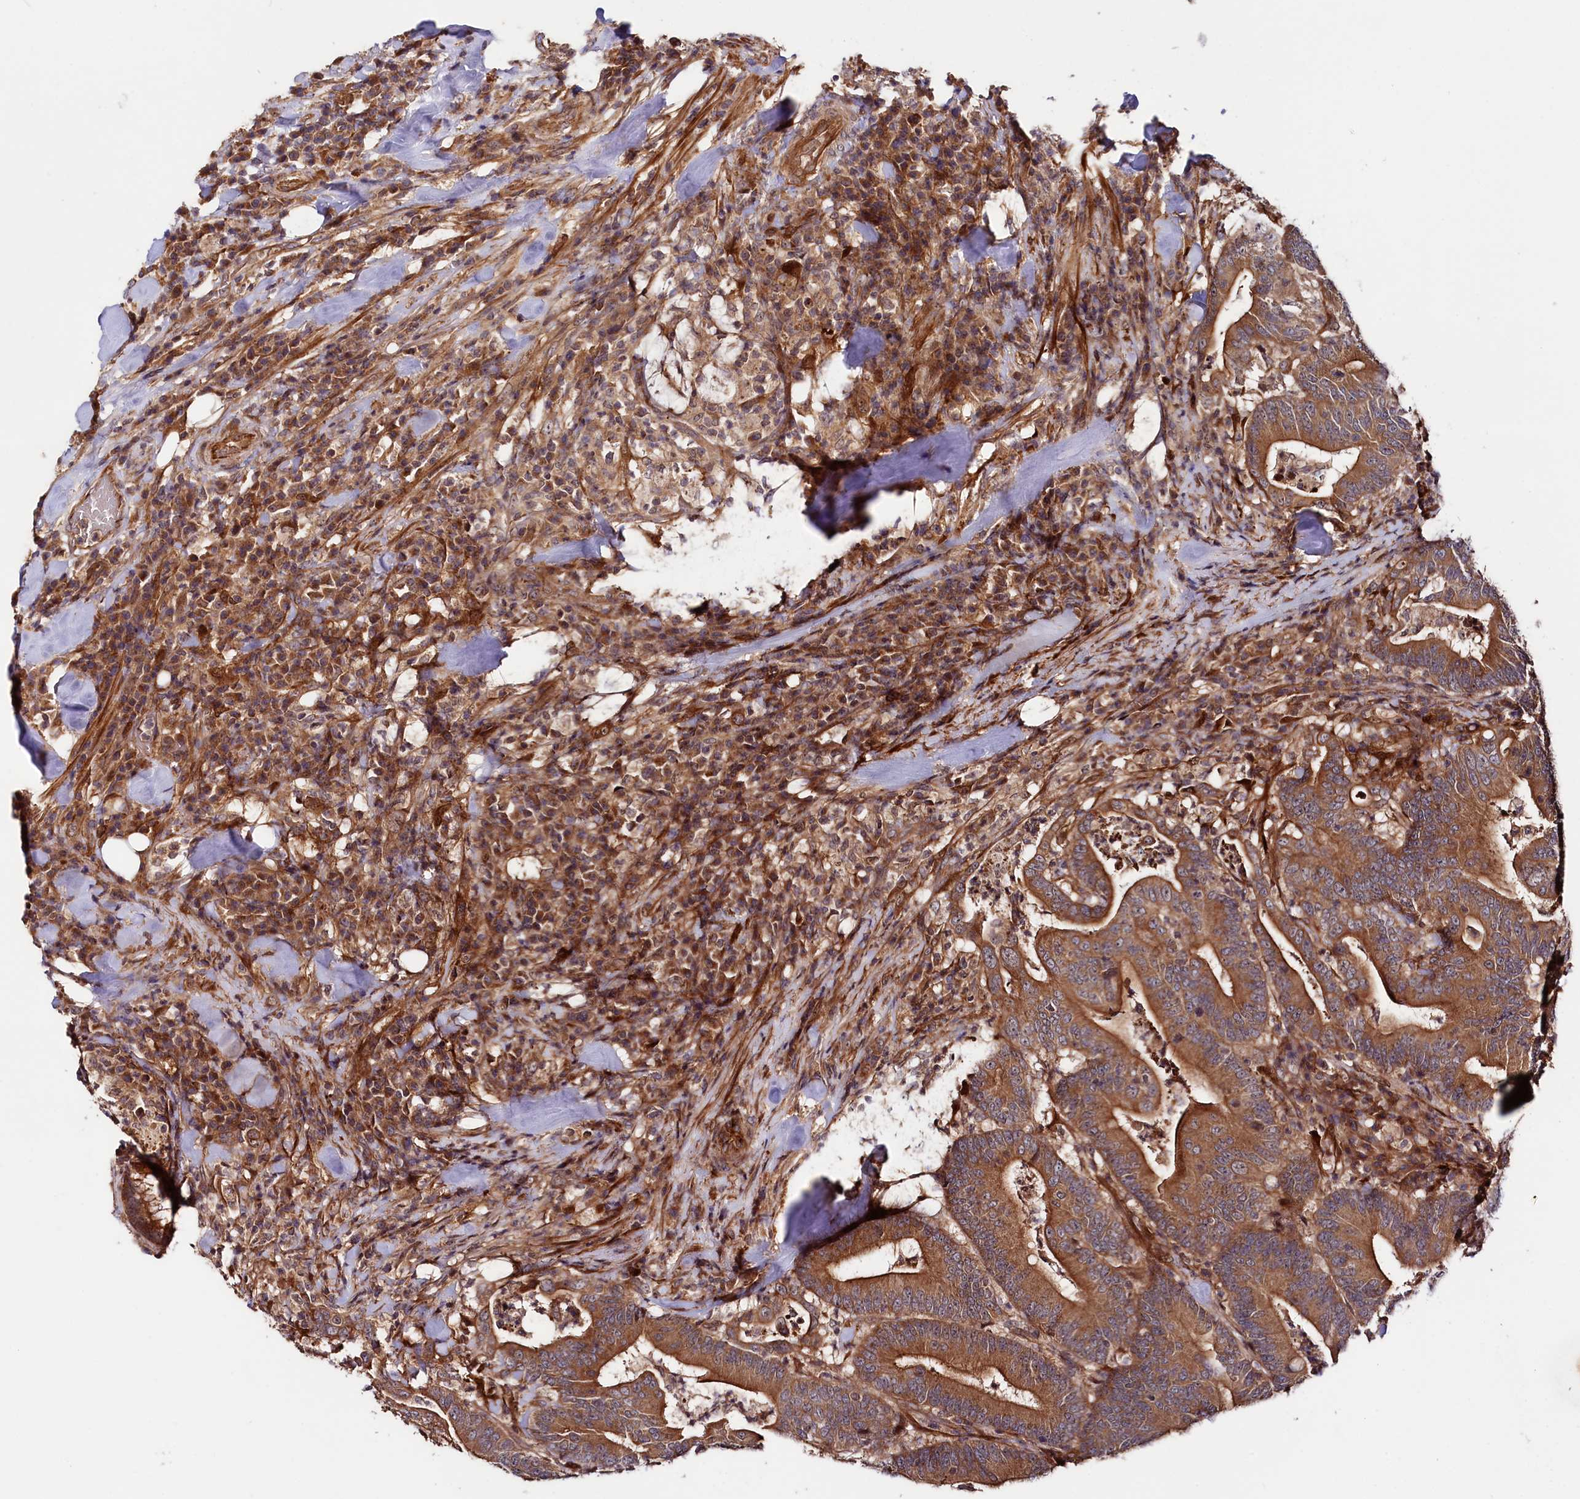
{"staining": {"intensity": "moderate", "quantity": ">75%", "location": "cytoplasmic/membranous"}, "tissue": "colorectal cancer", "cell_type": "Tumor cells", "image_type": "cancer", "snomed": [{"axis": "morphology", "description": "Adenocarcinoma, NOS"}, {"axis": "topography", "description": "Colon"}], "caption": "Colorectal adenocarcinoma stained with DAB IHC exhibits medium levels of moderate cytoplasmic/membranous expression in approximately >75% of tumor cells.", "gene": "NEDD1", "patient": {"sex": "female", "age": 66}}